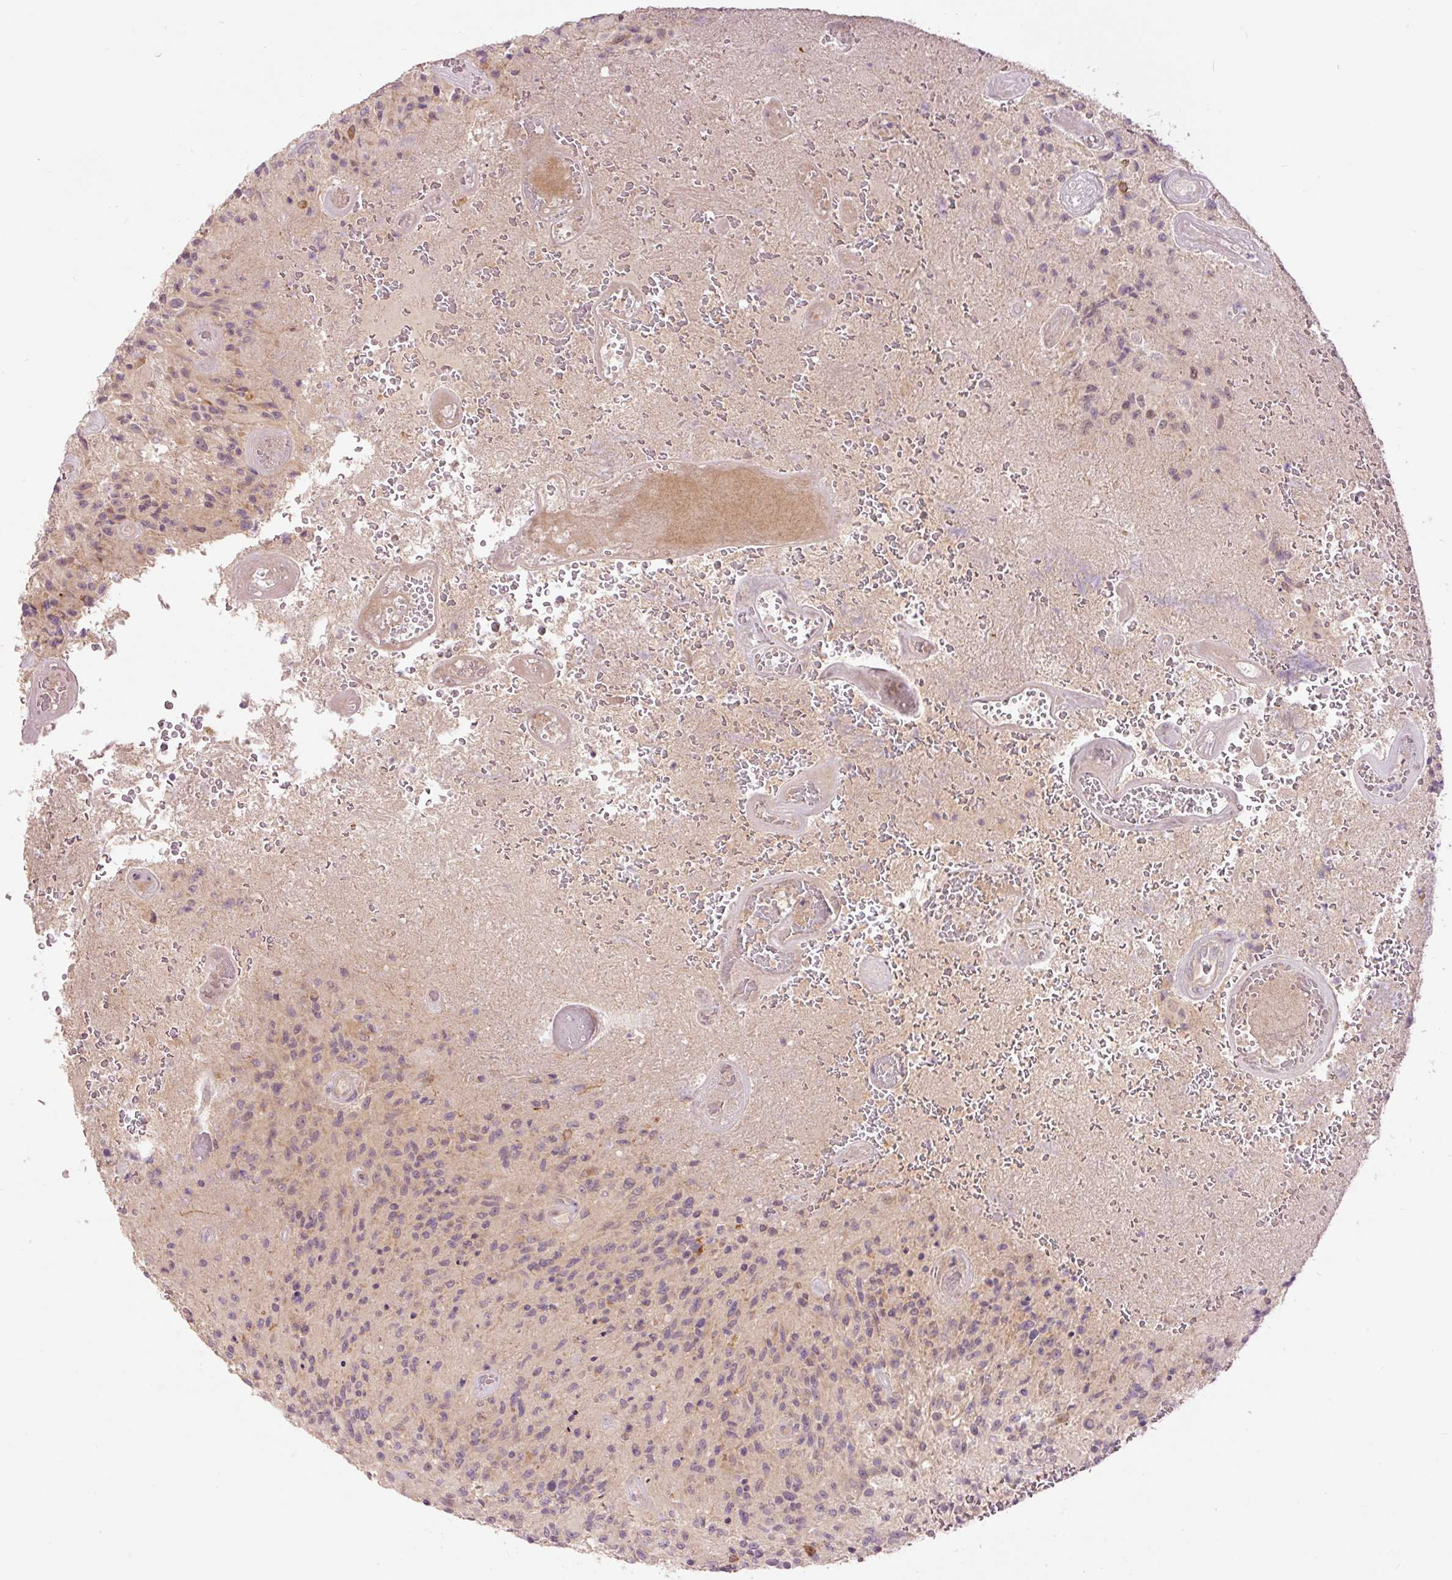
{"staining": {"intensity": "negative", "quantity": "none", "location": "none"}, "tissue": "glioma", "cell_type": "Tumor cells", "image_type": "cancer", "snomed": [{"axis": "morphology", "description": "Normal tissue, NOS"}, {"axis": "morphology", "description": "Glioma, malignant, High grade"}, {"axis": "topography", "description": "Cerebral cortex"}], "caption": "Tumor cells are negative for brown protein staining in malignant glioma (high-grade).", "gene": "SLC29A3", "patient": {"sex": "male", "age": 56}}